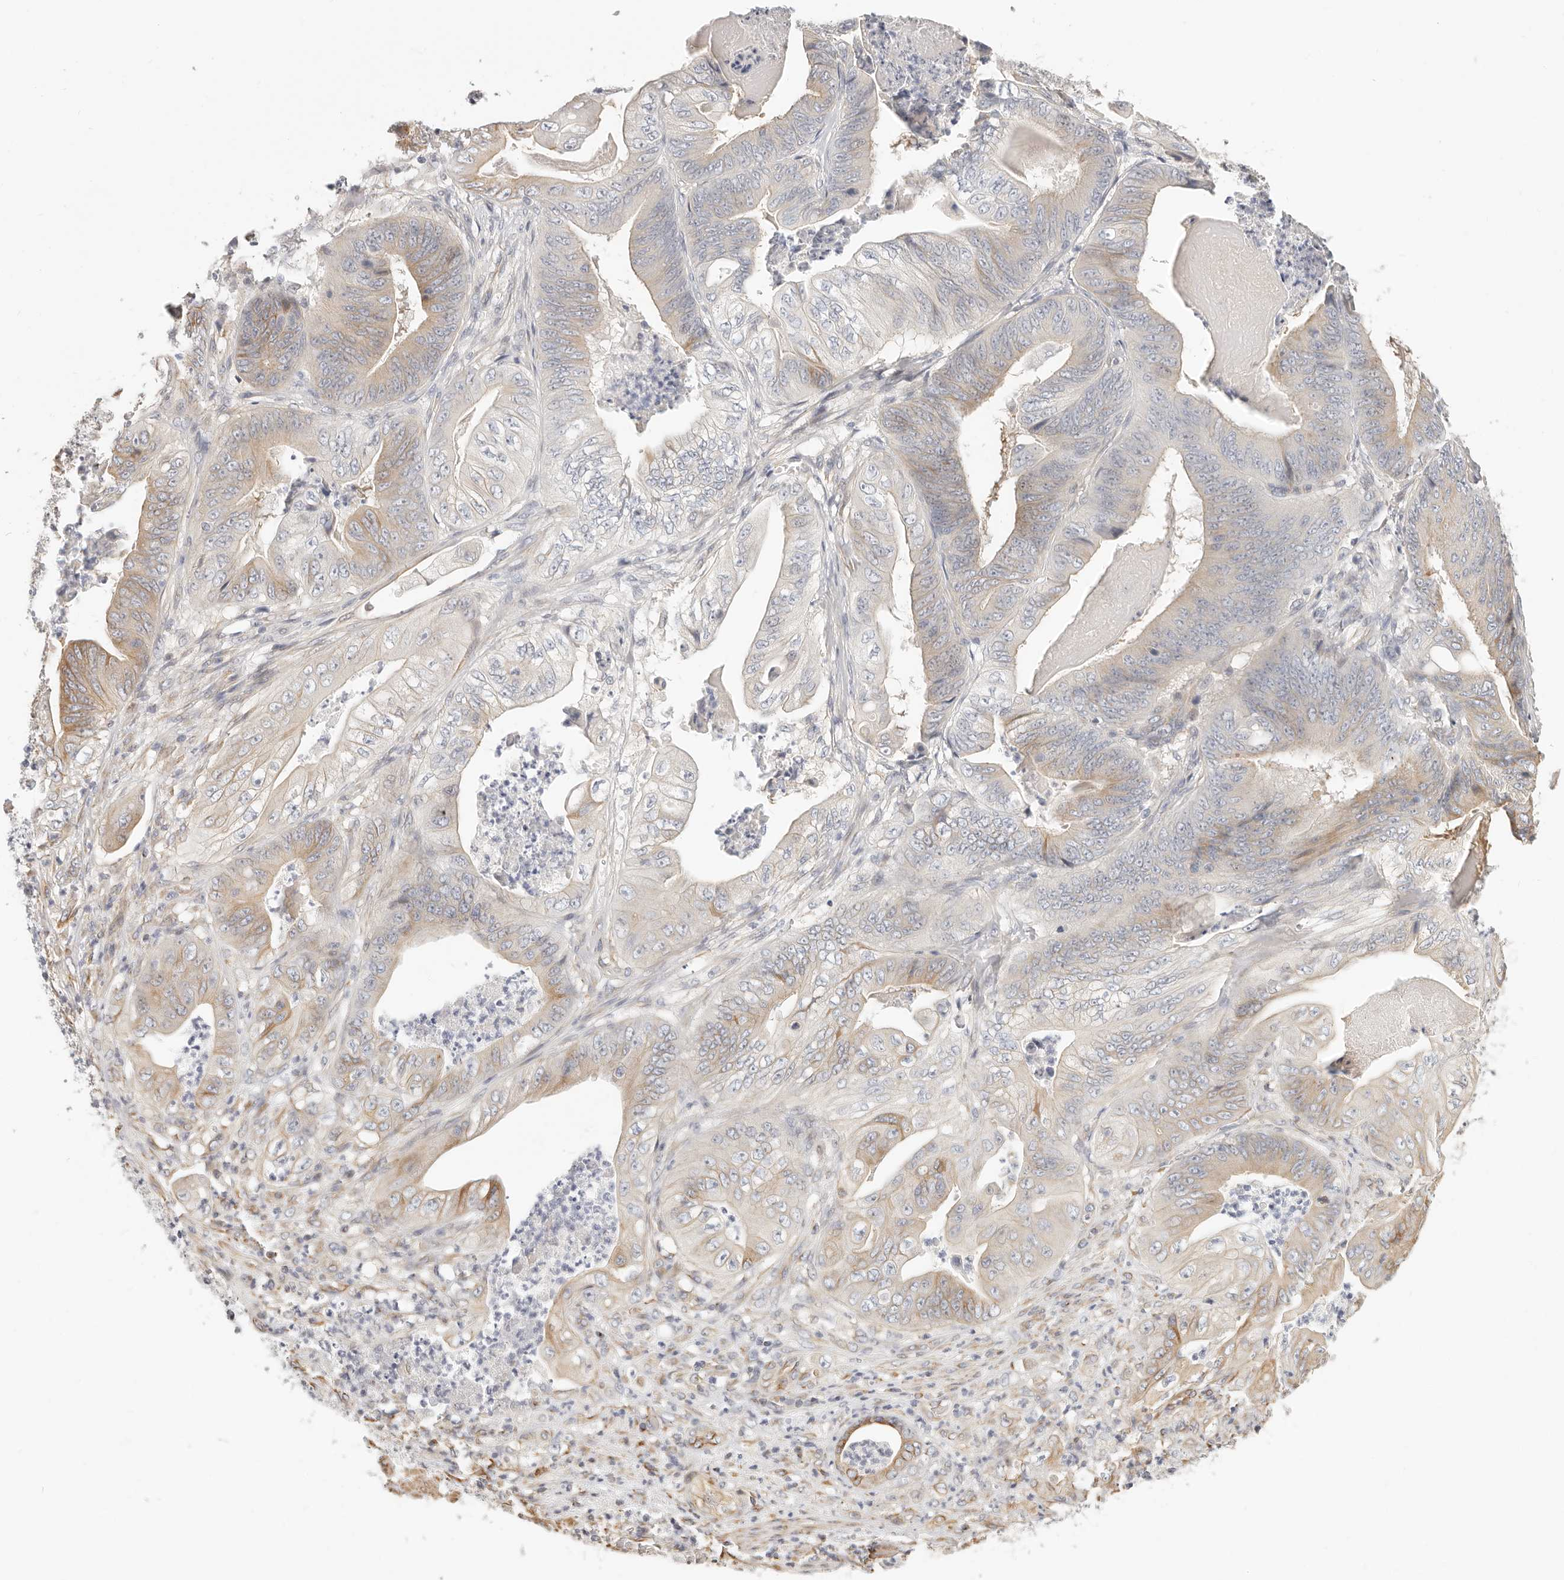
{"staining": {"intensity": "moderate", "quantity": "<25%", "location": "cytoplasmic/membranous"}, "tissue": "stomach cancer", "cell_type": "Tumor cells", "image_type": "cancer", "snomed": [{"axis": "morphology", "description": "Adenocarcinoma, NOS"}, {"axis": "topography", "description": "Stomach"}], "caption": "Immunohistochemistry (IHC) histopathology image of neoplastic tissue: human stomach cancer stained using immunohistochemistry (IHC) displays low levels of moderate protein expression localized specifically in the cytoplasmic/membranous of tumor cells, appearing as a cytoplasmic/membranous brown color.", "gene": "DTNBP1", "patient": {"sex": "female", "age": 73}}